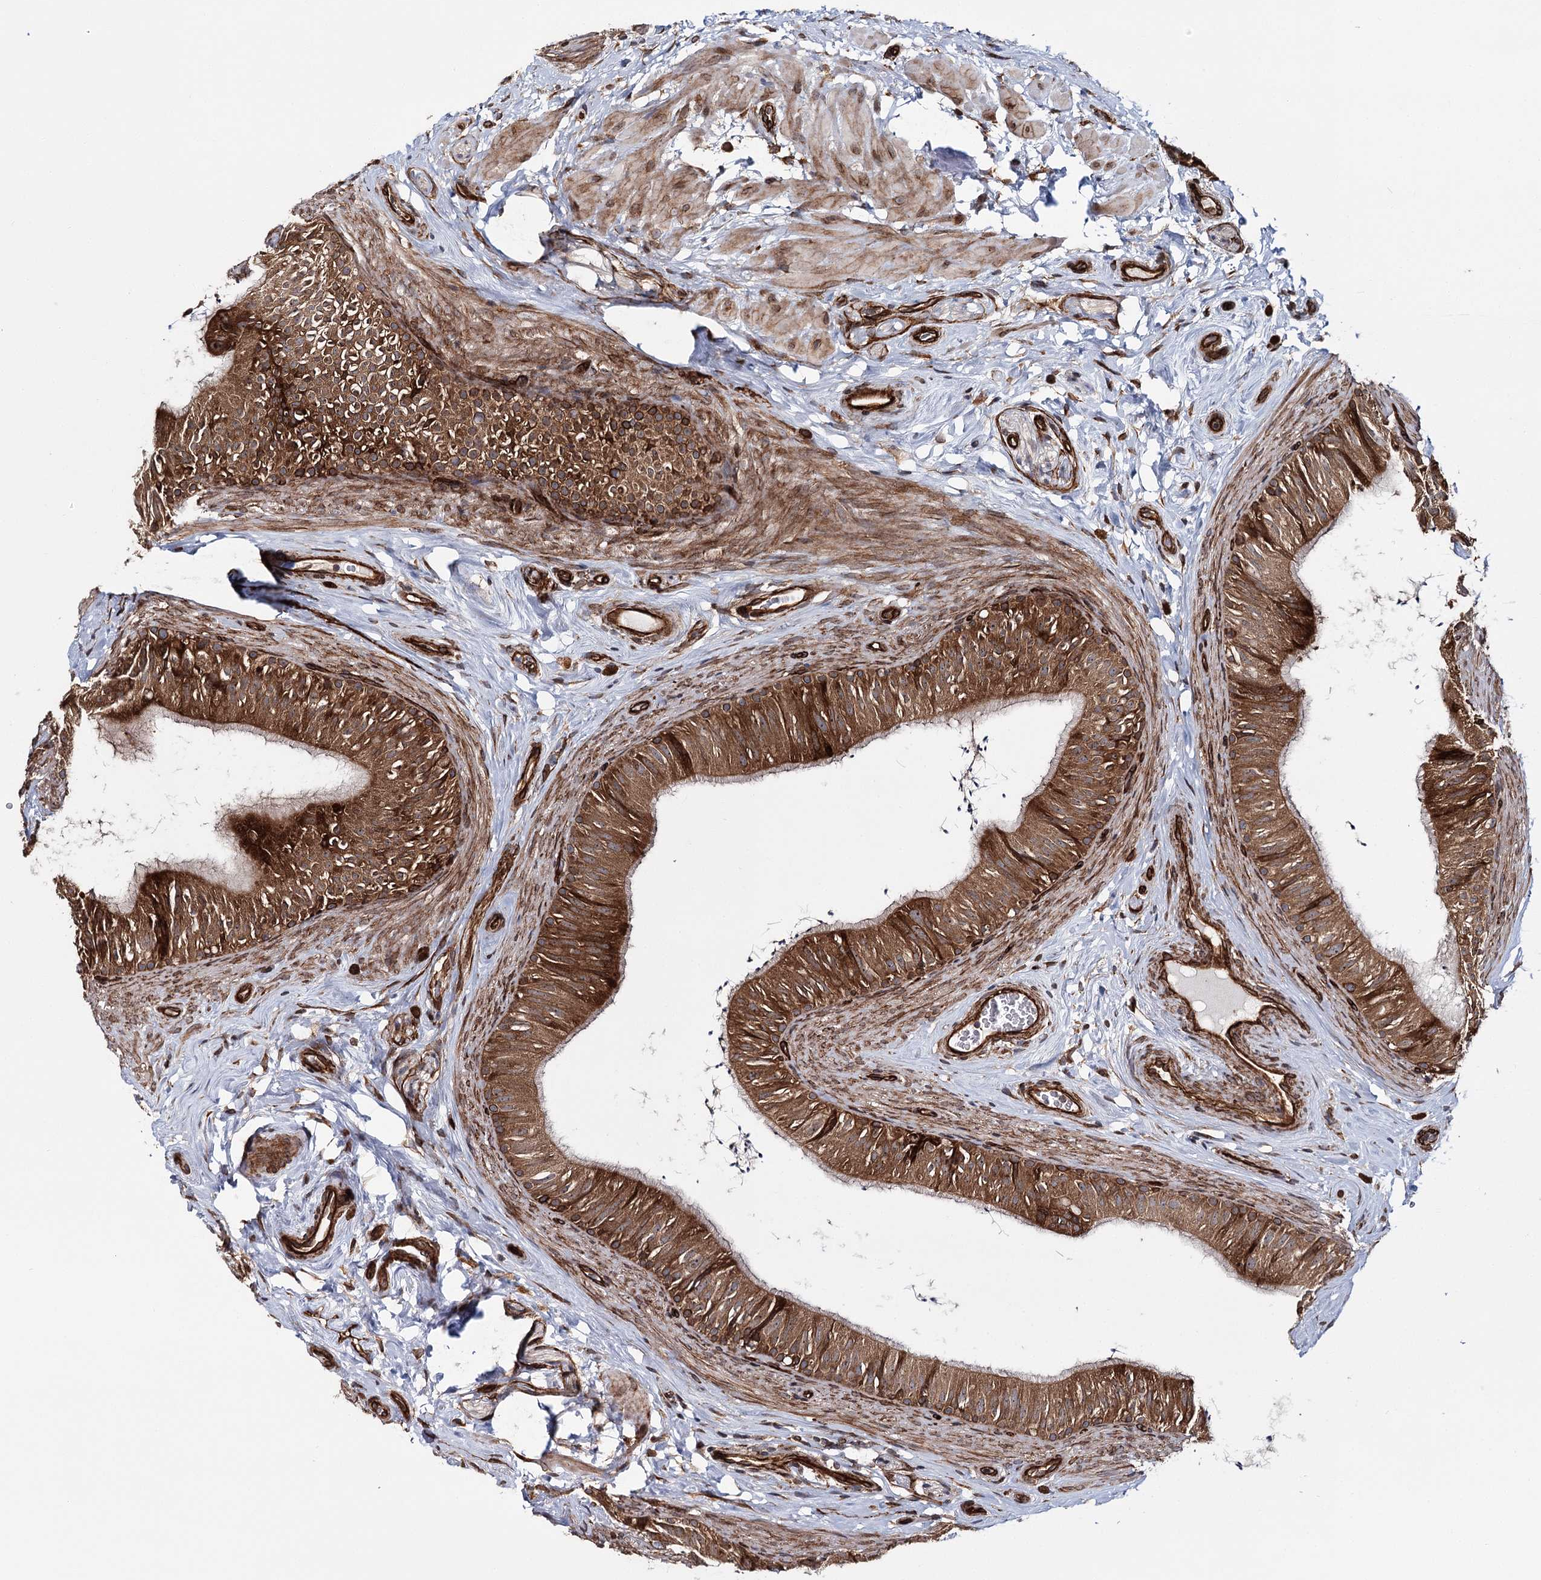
{"staining": {"intensity": "moderate", "quantity": ">75%", "location": "cytoplasmic/membranous"}, "tissue": "epididymis", "cell_type": "Glandular cells", "image_type": "normal", "snomed": [{"axis": "morphology", "description": "Normal tissue, NOS"}, {"axis": "topography", "description": "Epididymis"}], "caption": "Human epididymis stained with a brown dye shows moderate cytoplasmic/membranous positive expression in about >75% of glandular cells.", "gene": "MKNK1", "patient": {"sex": "male", "age": 46}}